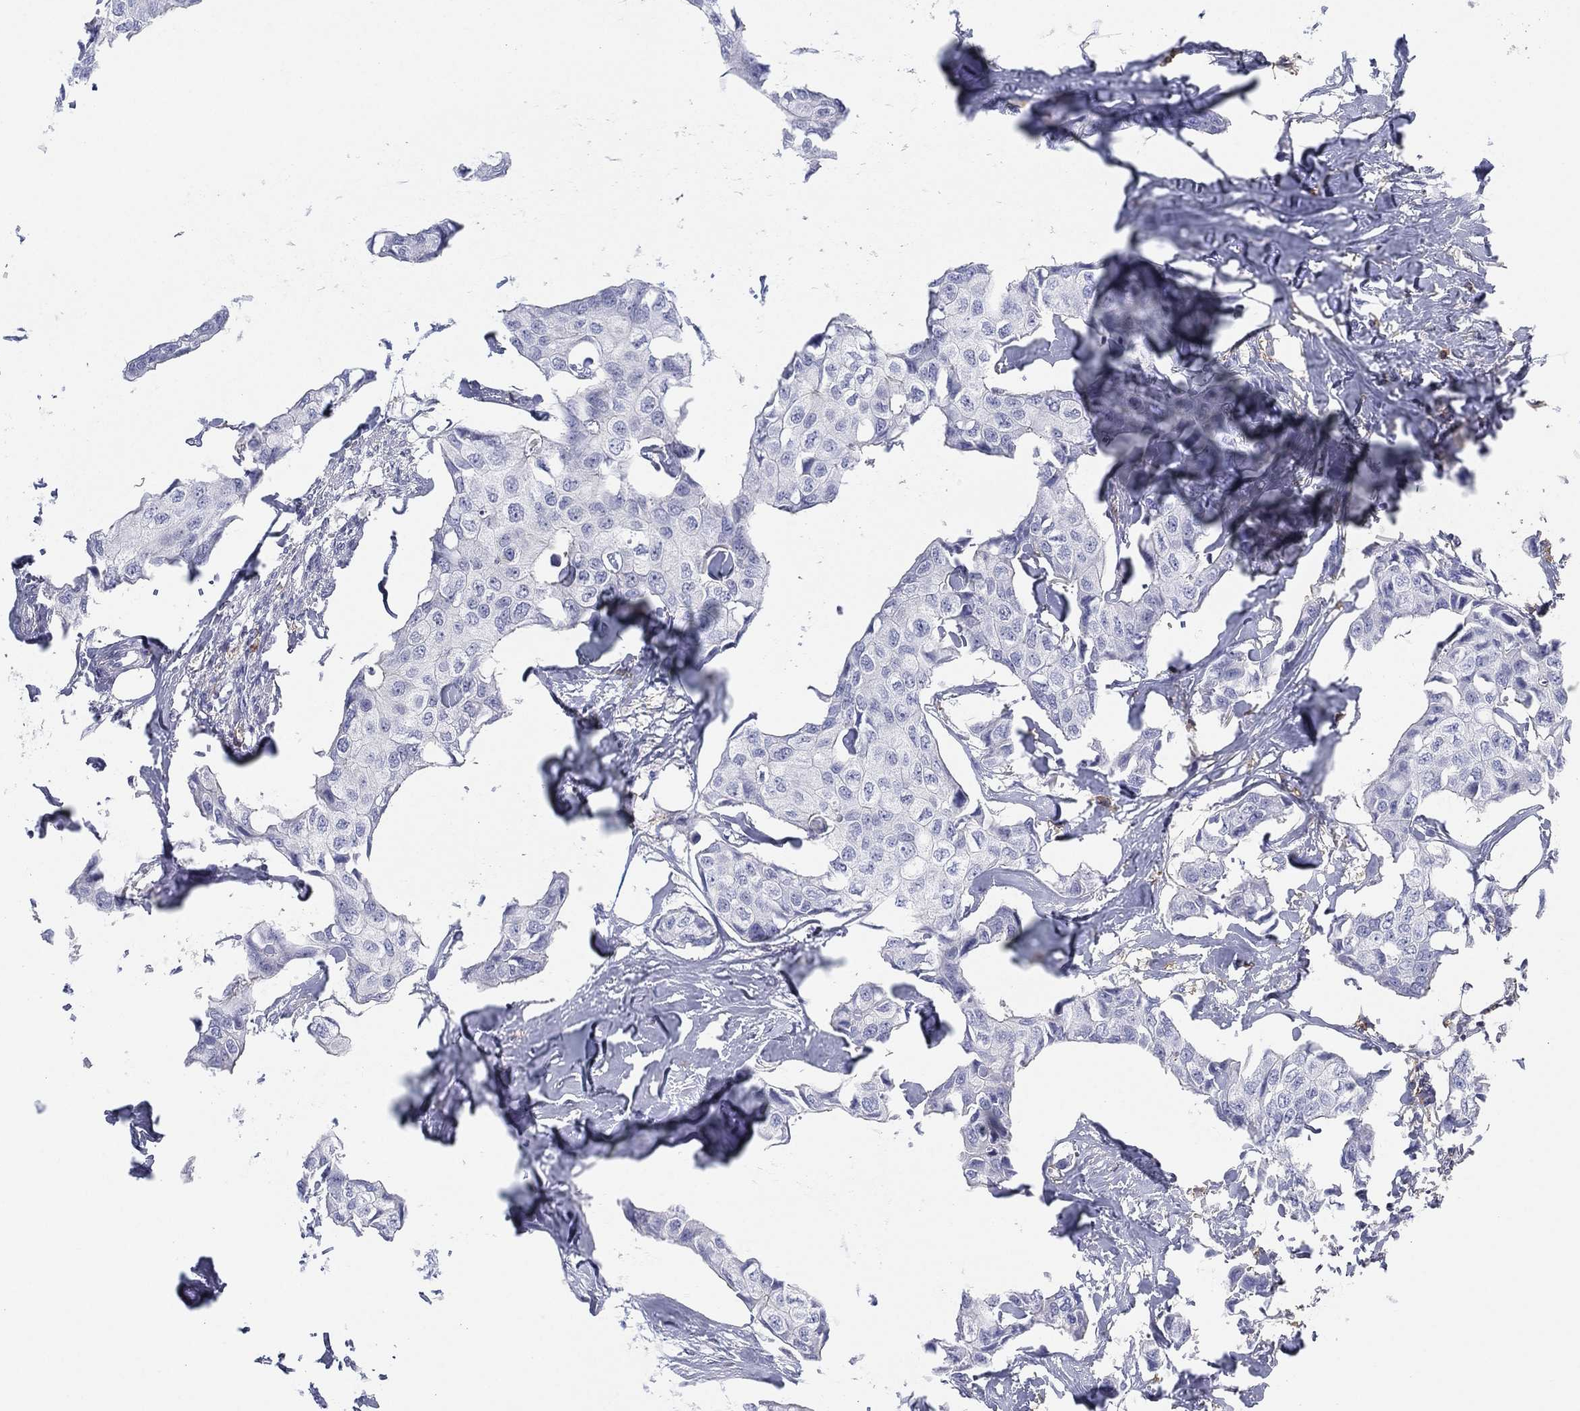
{"staining": {"intensity": "negative", "quantity": "none", "location": "none"}, "tissue": "breast cancer", "cell_type": "Tumor cells", "image_type": "cancer", "snomed": [{"axis": "morphology", "description": "Duct carcinoma"}, {"axis": "topography", "description": "Breast"}], "caption": "A high-resolution photomicrograph shows IHC staining of breast cancer, which demonstrates no significant expression in tumor cells.", "gene": "SELPLG", "patient": {"sex": "female", "age": 80}}